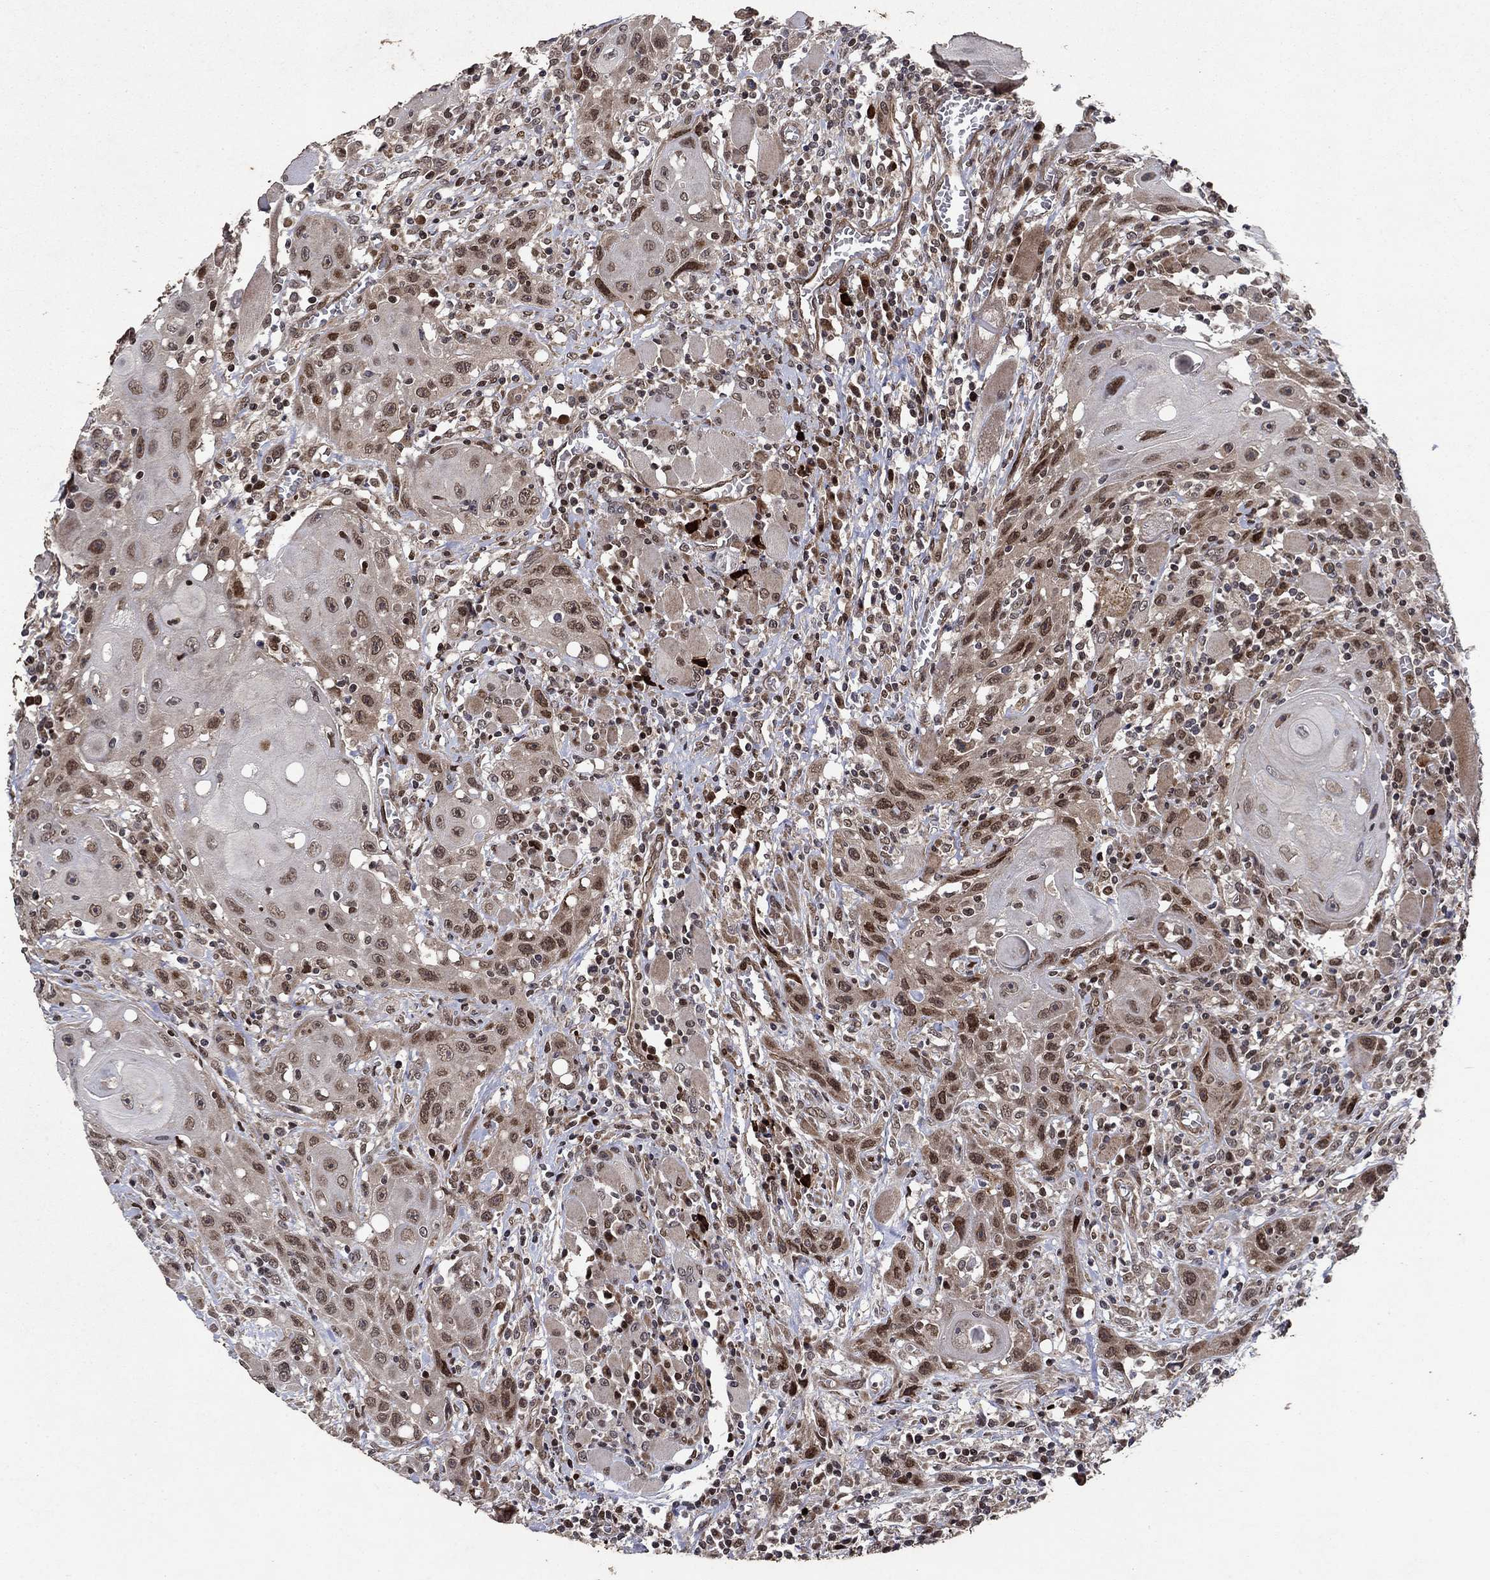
{"staining": {"intensity": "strong", "quantity": "<25%", "location": "nuclear"}, "tissue": "head and neck cancer", "cell_type": "Tumor cells", "image_type": "cancer", "snomed": [{"axis": "morphology", "description": "Normal tissue, NOS"}, {"axis": "morphology", "description": "Squamous cell carcinoma, NOS"}, {"axis": "topography", "description": "Oral tissue"}, {"axis": "topography", "description": "Head-Neck"}], "caption": "Approximately <25% of tumor cells in human head and neck cancer (squamous cell carcinoma) display strong nuclear protein expression as visualized by brown immunohistochemical staining.", "gene": "PRICKLE4", "patient": {"sex": "male", "age": 71}}